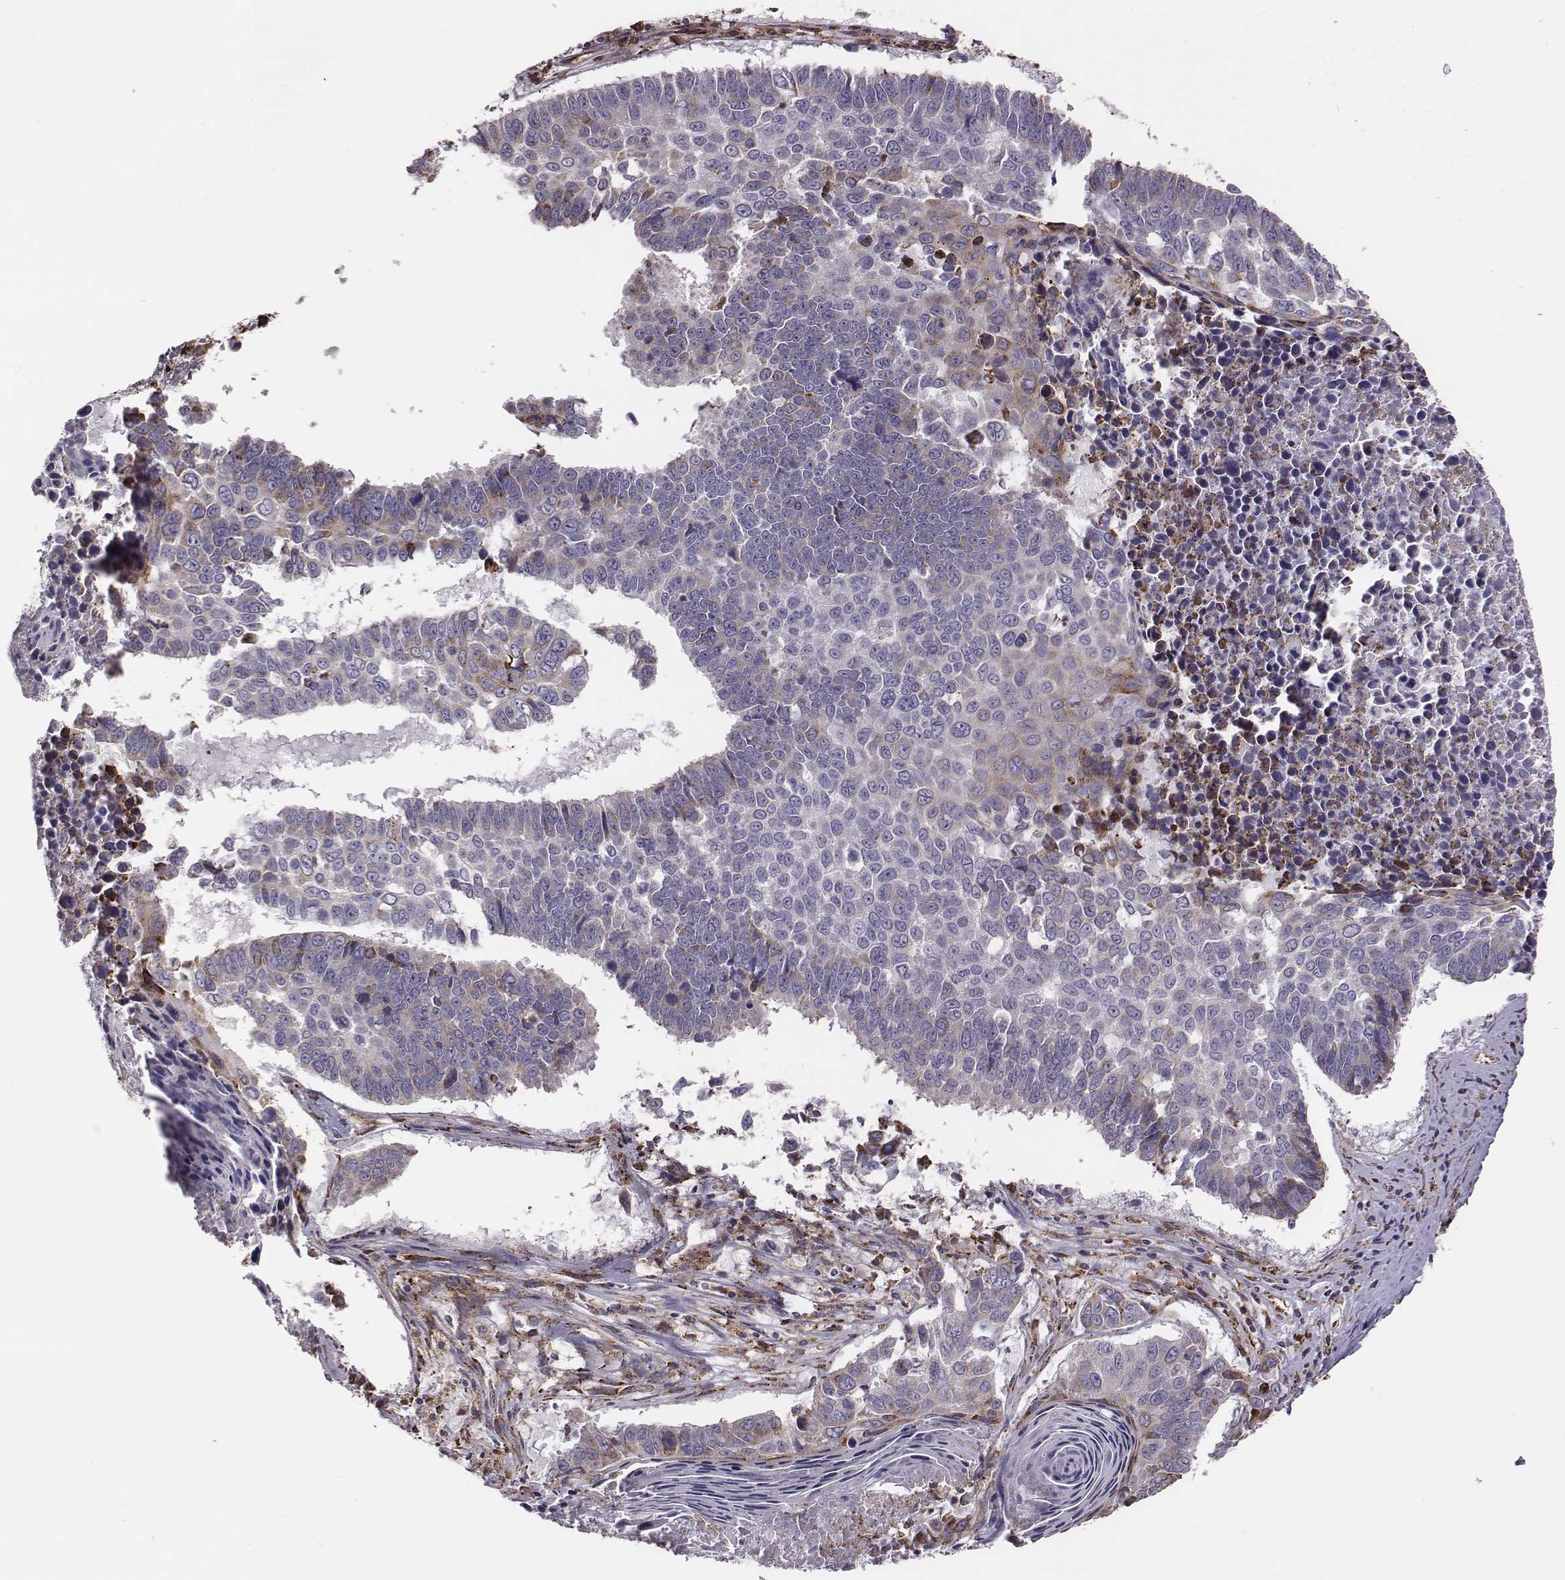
{"staining": {"intensity": "moderate", "quantity": "<25%", "location": "cytoplasmic/membranous"}, "tissue": "lung cancer", "cell_type": "Tumor cells", "image_type": "cancer", "snomed": [{"axis": "morphology", "description": "Squamous cell carcinoma, NOS"}, {"axis": "topography", "description": "Lung"}], "caption": "Lung cancer stained with a brown dye shows moderate cytoplasmic/membranous positive staining in approximately <25% of tumor cells.", "gene": "SELENOI", "patient": {"sex": "male", "age": 73}}